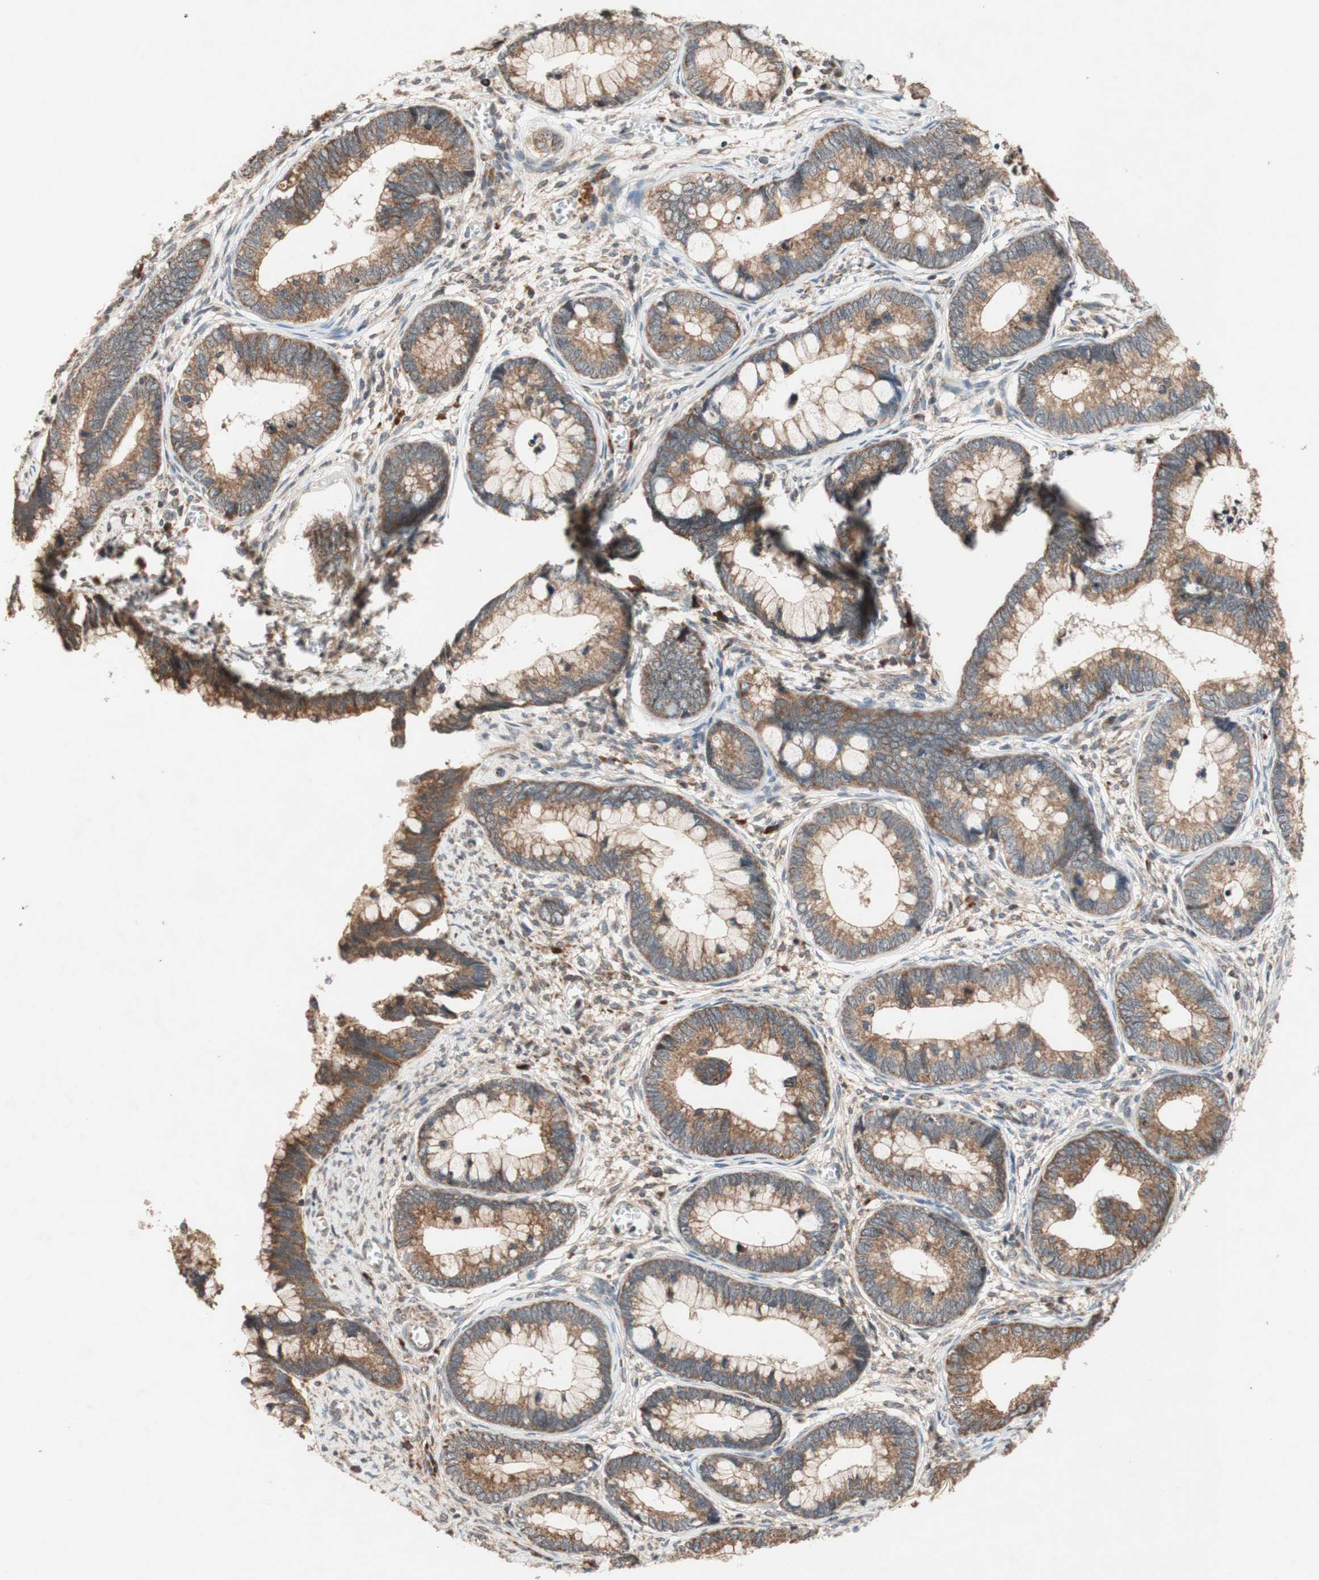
{"staining": {"intensity": "moderate", "quantity": ">75%", "location": "cytoplasmic/membranous"}, "tissue": "cervical cancer", "cell_type": "Tumor cells", "image_type": "cancer", "snomed": [{"axis": "morphology", "description": "Adenocarcinoma, NOS"}, {"axis": "topography", "description": "Cervix"}], "caption": "Immunohistochemical staining of cervical cancer demonstrates medium levels of moderate cytoplasmic/membranous positivity in approximately >75% of tumor cells.", "gene": "DDOST", "patient": {"sex": "female", "age": 44}}